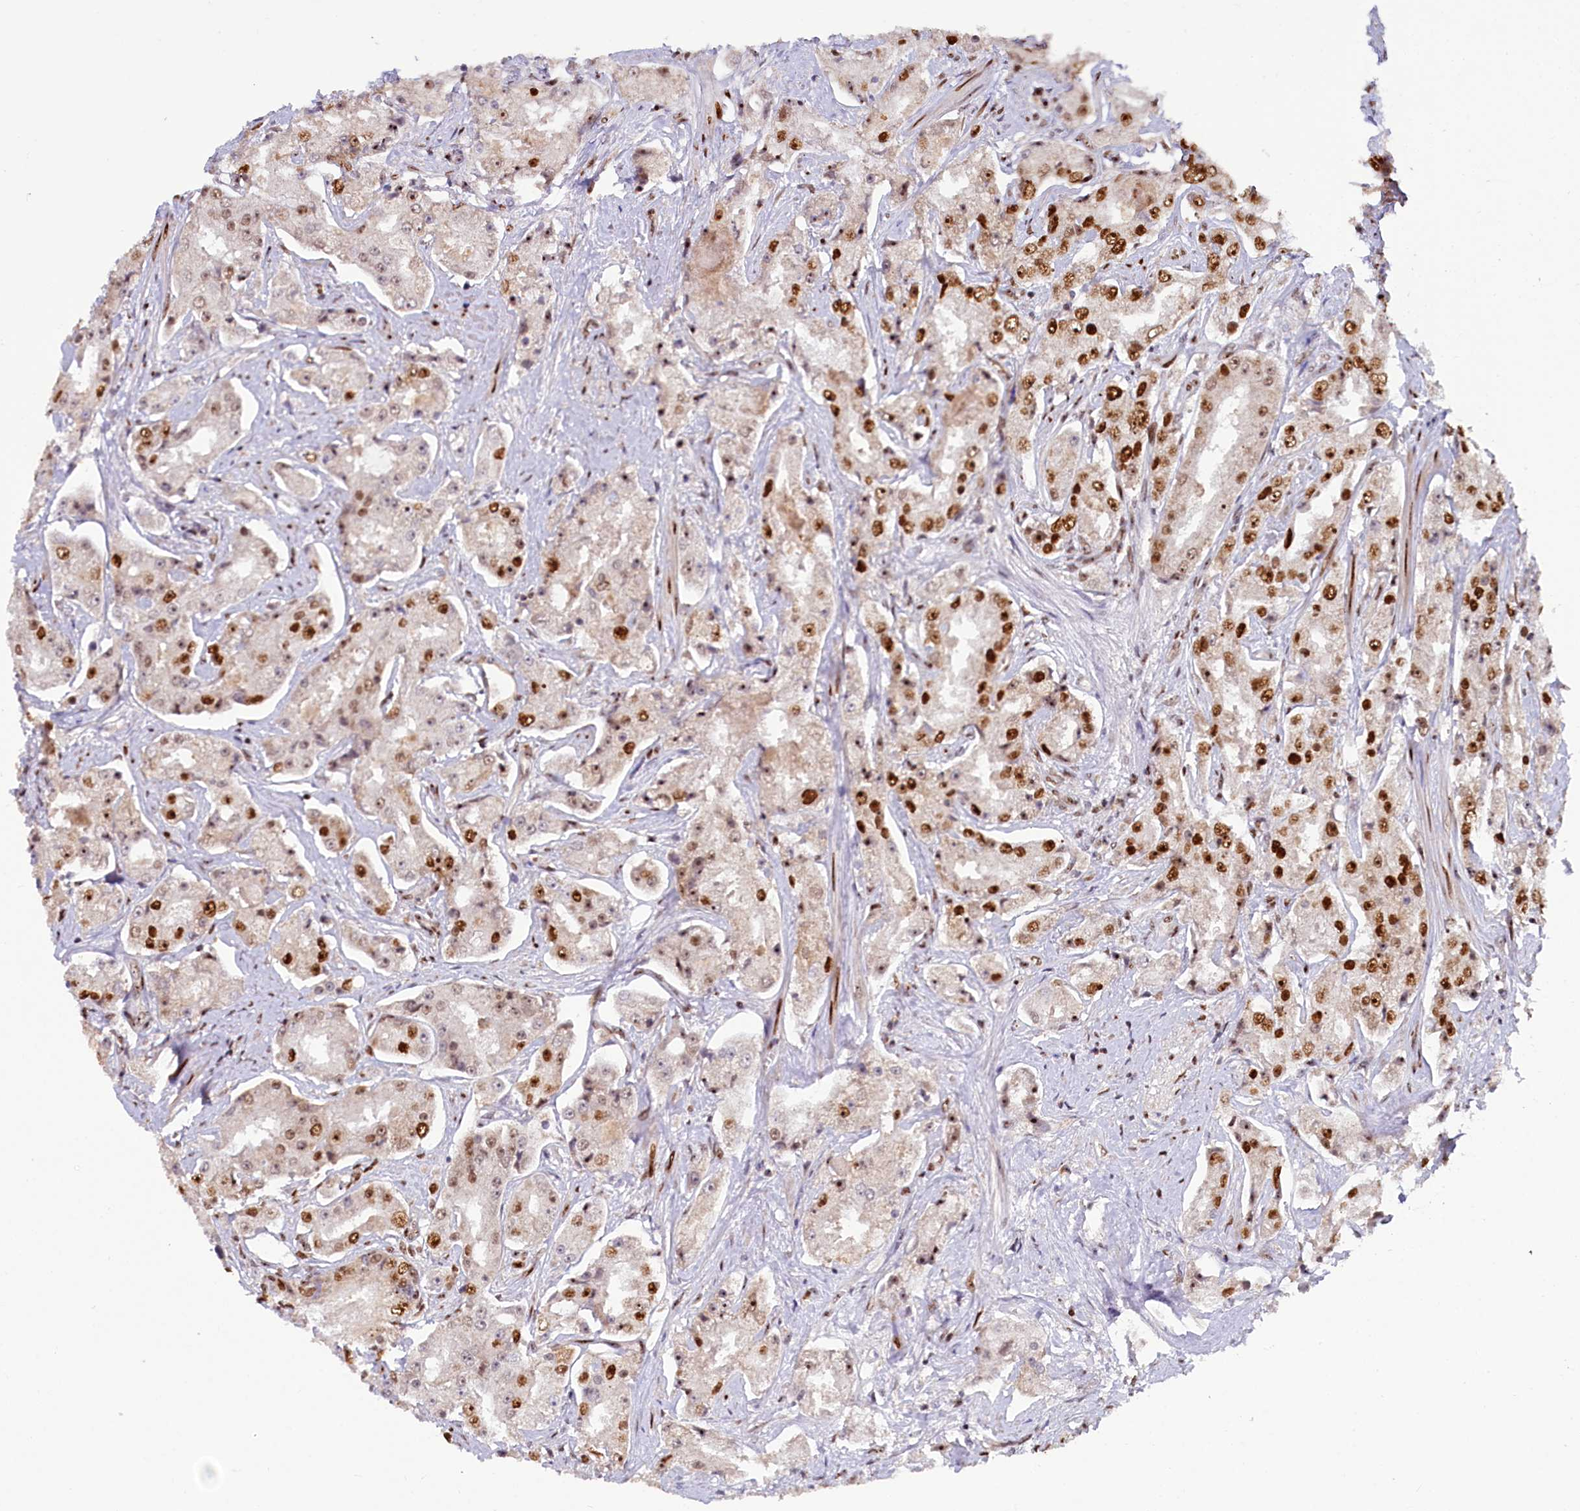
{"staining": {"intensity": "strong", "quantity": ">75%", "location": "nuclear"}, "tissue": "prostate cancer", "cell_type": "Tumor cells", "image_type": "cancer", "snomed": [{"axis": "morphology", "description": "Adenocarcinoma, High grade"}, {"axis": "topography", "description": "Prostate"}], "caption": "An image of prostate cancer (adenocarcinoma (high-grade)) stained for a protein exhibits strong nuclear brown staining in tumor cells. Nuclei are stained in blue.", "gene": "TCOF1", "patient": {"sex": "male", "age": 73}}